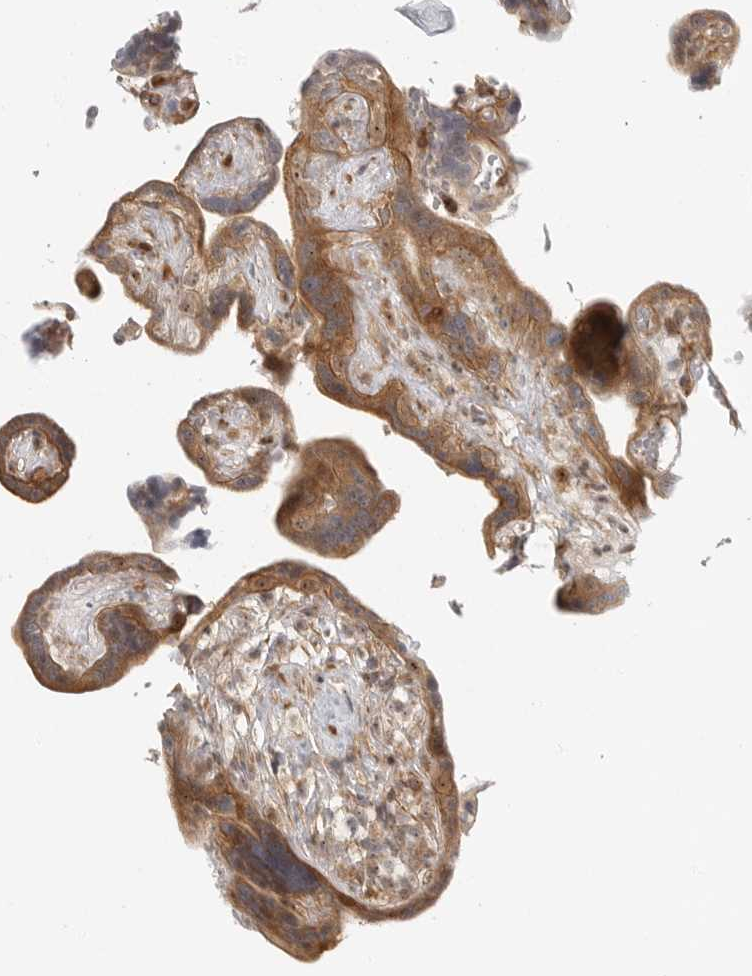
{"staining": {"intensity": "moderate", "quantity": ">75%", "location": "cytoplasmic/membranous,nuclear"}, "tissue": "placenta", "cell_type": "Decidual cells", "image_type": "normal", "snomed": [{"axis": "morphology", "description": "Normal tissue, NOS"}, {"axis": "topography", "description": "Placenta"}], "caption": "DAB immunohistochemical staining of normal placenta reveals moderate cytoplasmic/membranous,nuclear protein staining in about >75% of decidual cells. (Stains: DAB in brown, nuclei in blue, Microscopy: brightfield microscopy at high magnification).", "gene": "DSCC1", "patient": {"sex": "female", "age": 30}}